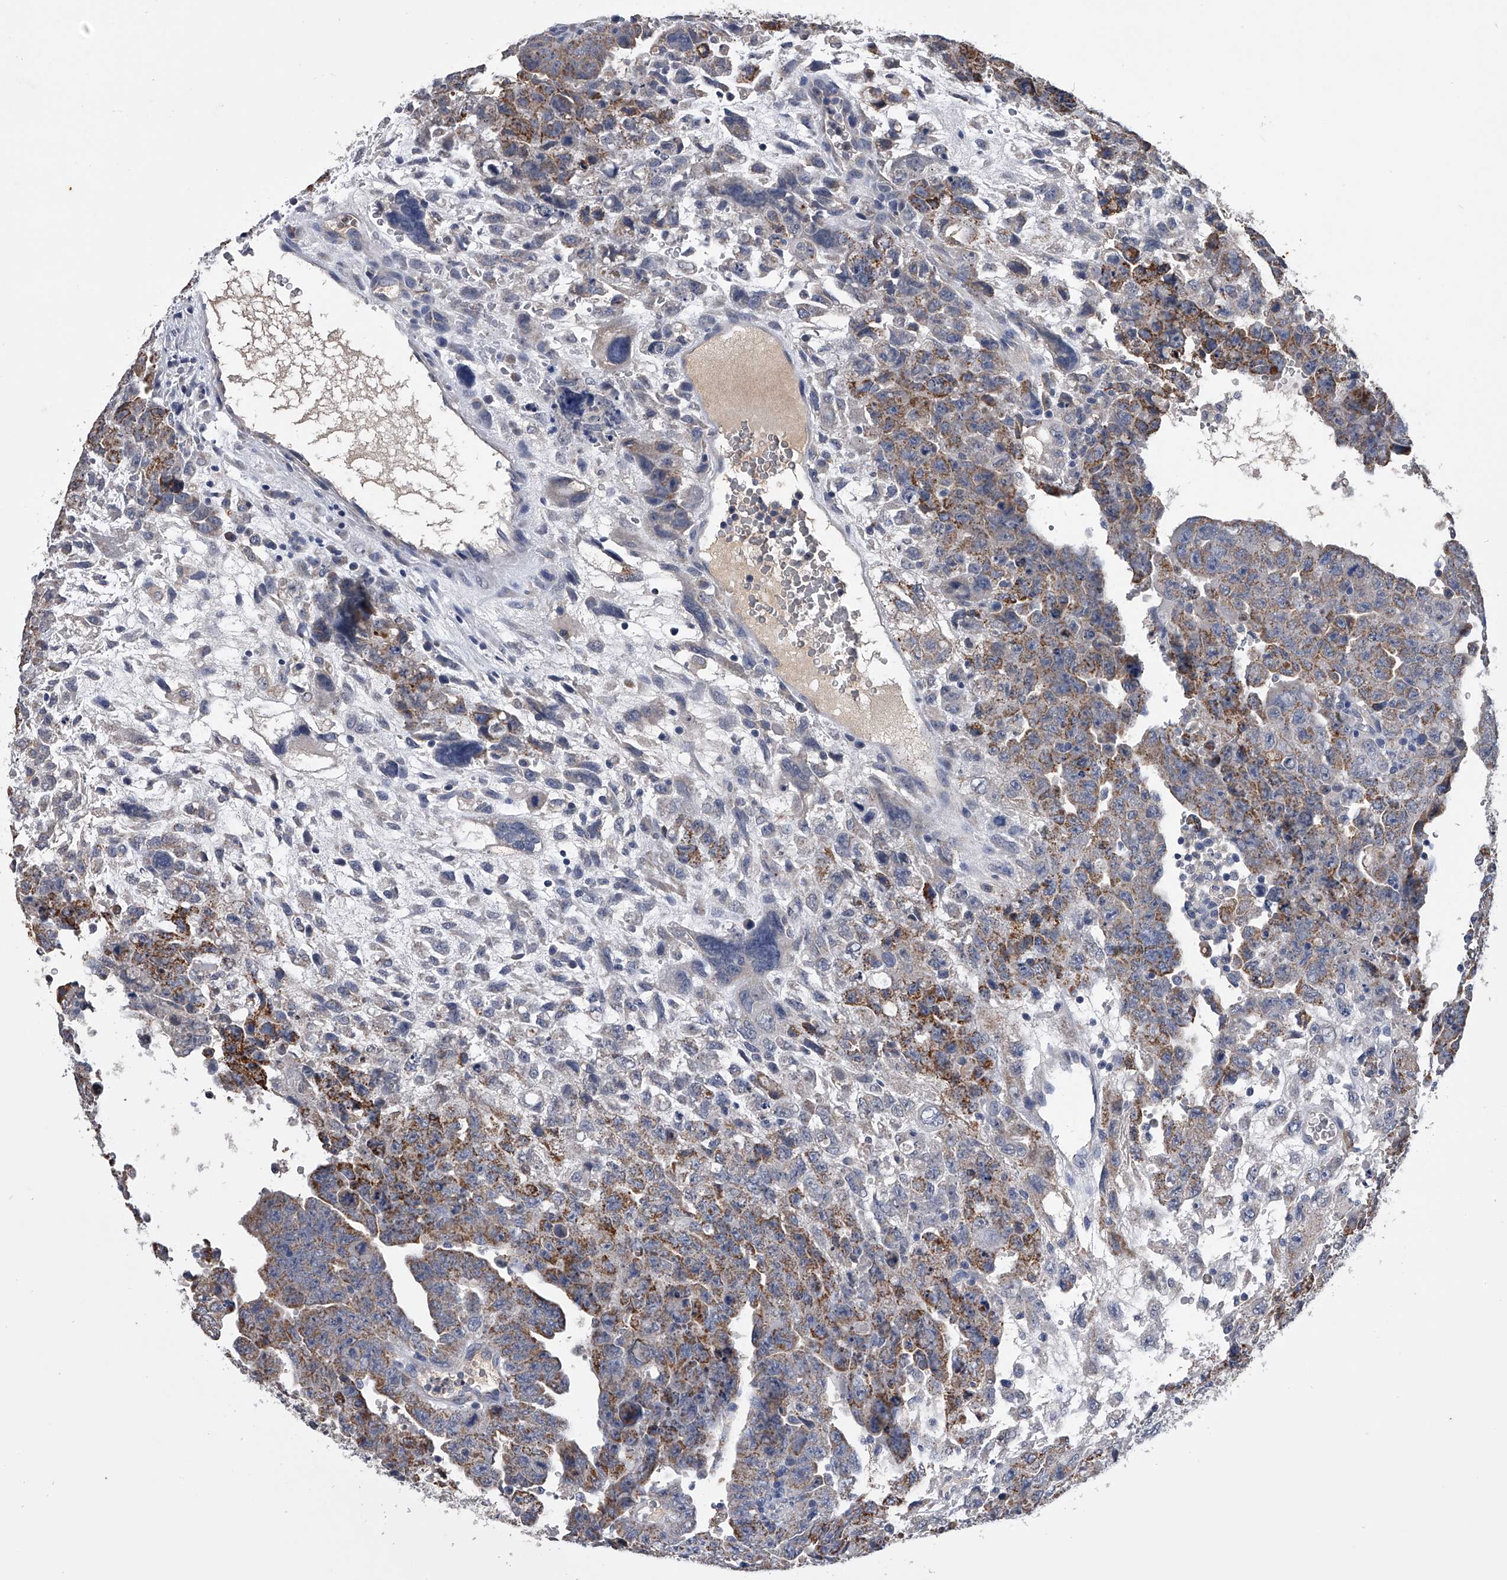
{"staining": {"intensity": "moderate", "quantity": ">75%", "location": "cytoplasmic/membranous"}, "tissue": "testis cancer", "cell_type": "Tumor cells", "image_type": "cancer", "snomed": [{"axis": "morphology", "description": "Carcinoma, Embryonal, NOS"}, {"axis": "topography", "description": "Testis"}], "caption": "Immunohistochemistry (IHC) image of testis embryonal carcinoma stained for a protein (brown), which reveals medium levels of moderate cytoplasmic/membranous staining in approximately >75% of tumor cells.", "gene": "OAT", "patient": {"sex": "male", "age": 28}}